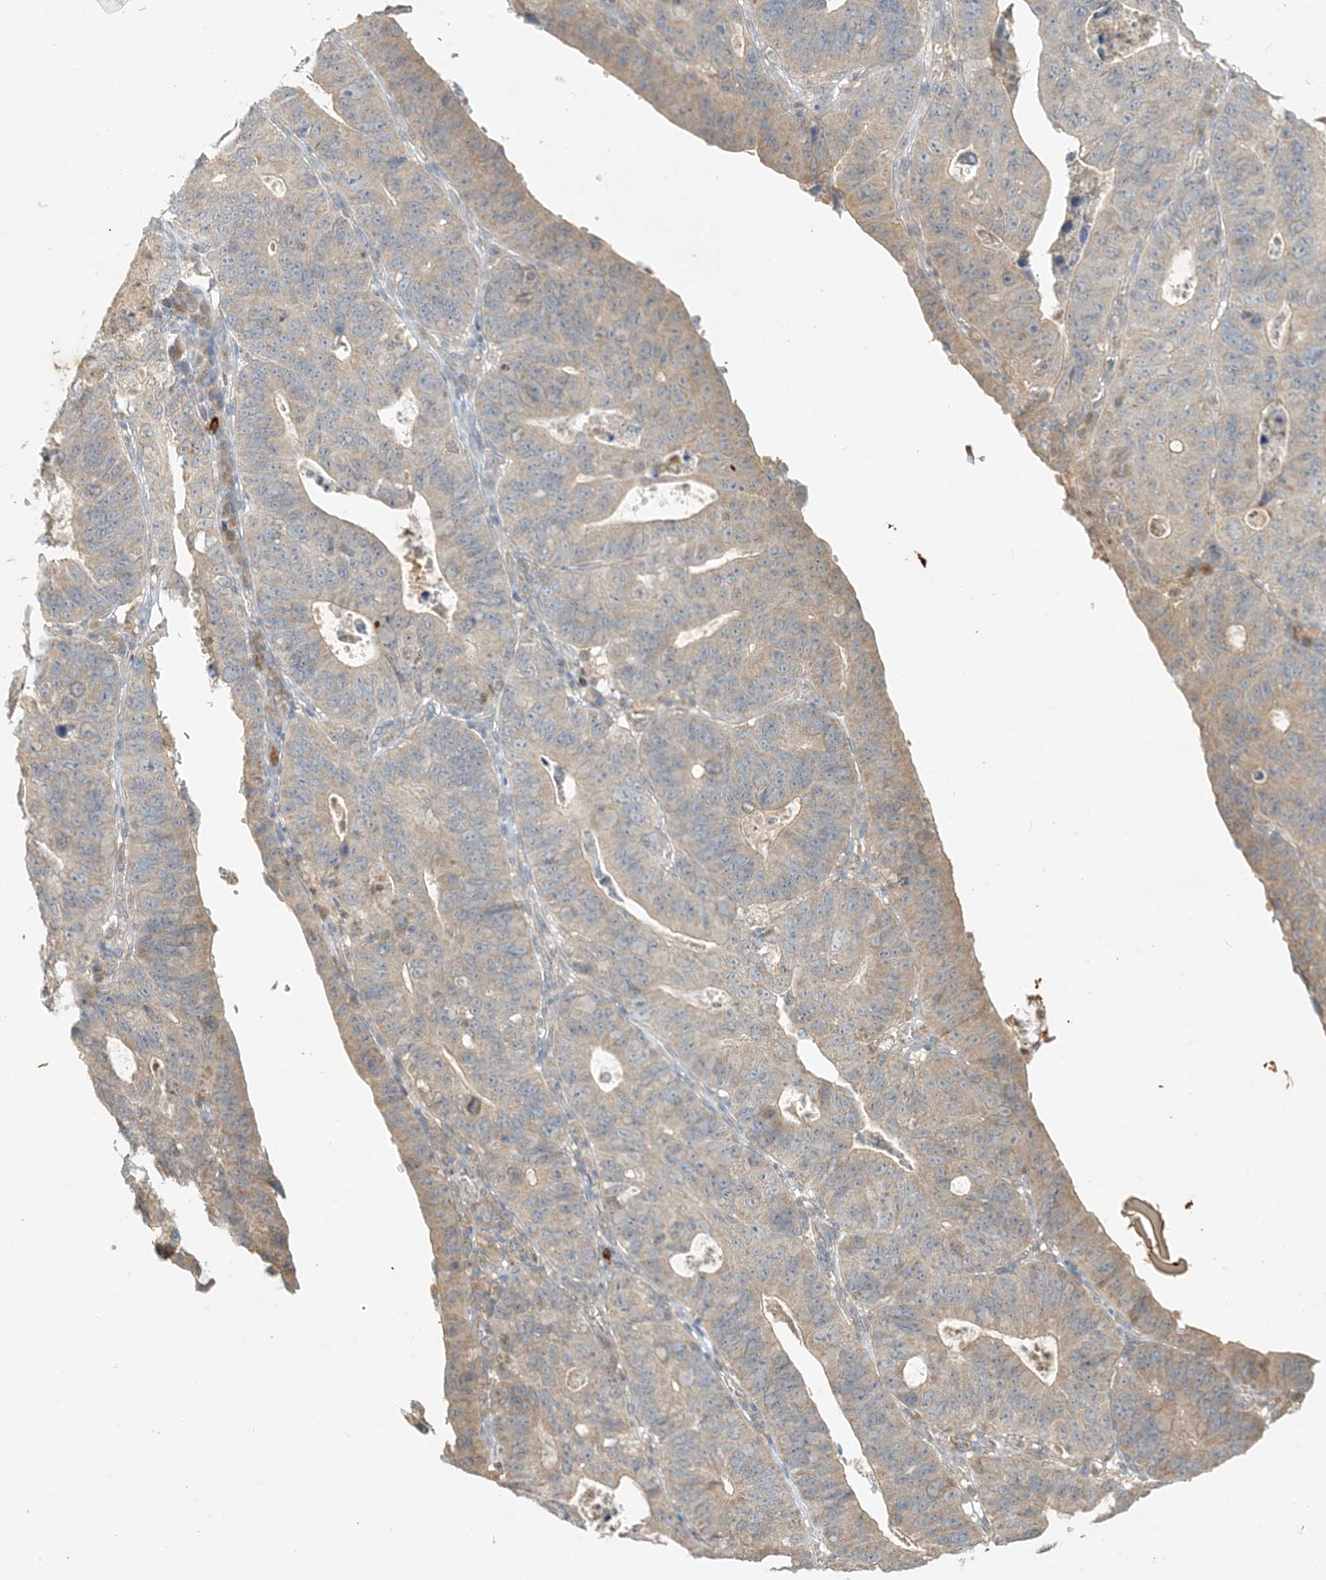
{"staining": {"intensity": "moderate", "quantity": "<25%", "location": "cytoplasmic/membranous"}, "tissue": "stomach cancer", "cell_type": "Tumor cells", "image_type": "cancer", "snomed": [{"axis": "morphology", "description": "Adenocarcinoma, NOS"}, {"axis": "topography", "description": "Stomach"}], "caption": "Tumor cells show low levels of moderate cytoplasmic/membranous expression in approximately <25% of cells in stomach adenocarcinoma. (DAB (3,3'-diaminobenzidine) IHC with brightfield microscopy, high magnification).", "gene": "MCOLN1", "patient": {"sex": "male", "age": 59}}